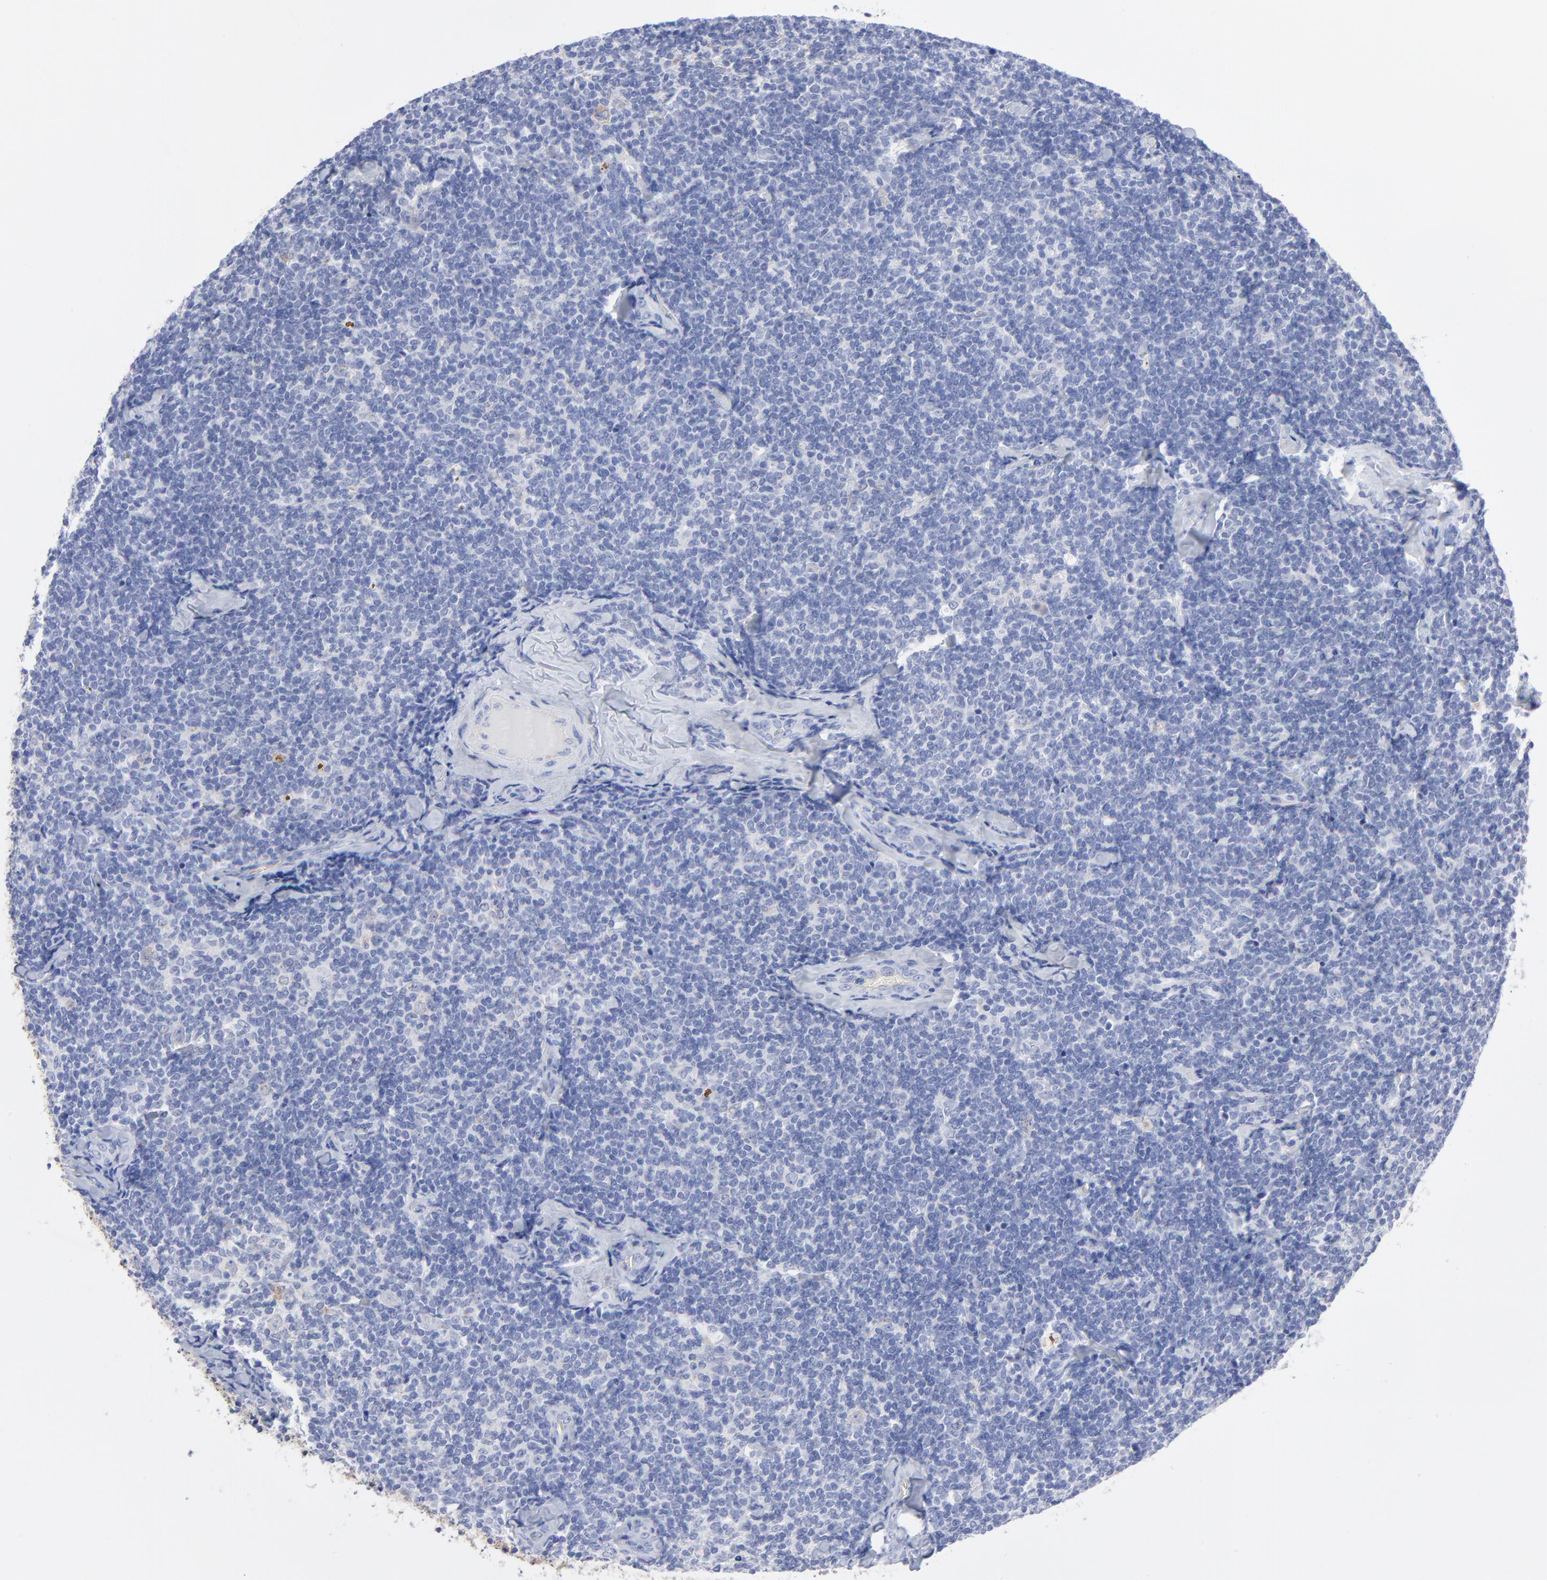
{"staining": {"intensity": "weak", "quantity": "<25%", "location": "cytoplasmic/membranous"}, "tissue": "lymphoma", "cell_type": "Tumor cells", "image_type": "cancer", "snomed": [{"axis": "morphology", "description": "Malignant lymphoma, non-Hodgkin's type, Low grade"}, {"axis": "topography", "description": "Lymph node"}], "caption": "A high-resolution image shows IHC staining of lymphoma, which demonstrates no significant positivity in tumor cells.", "gene": "CNTN3", "patient": {"sex": "female", "age": 56}}